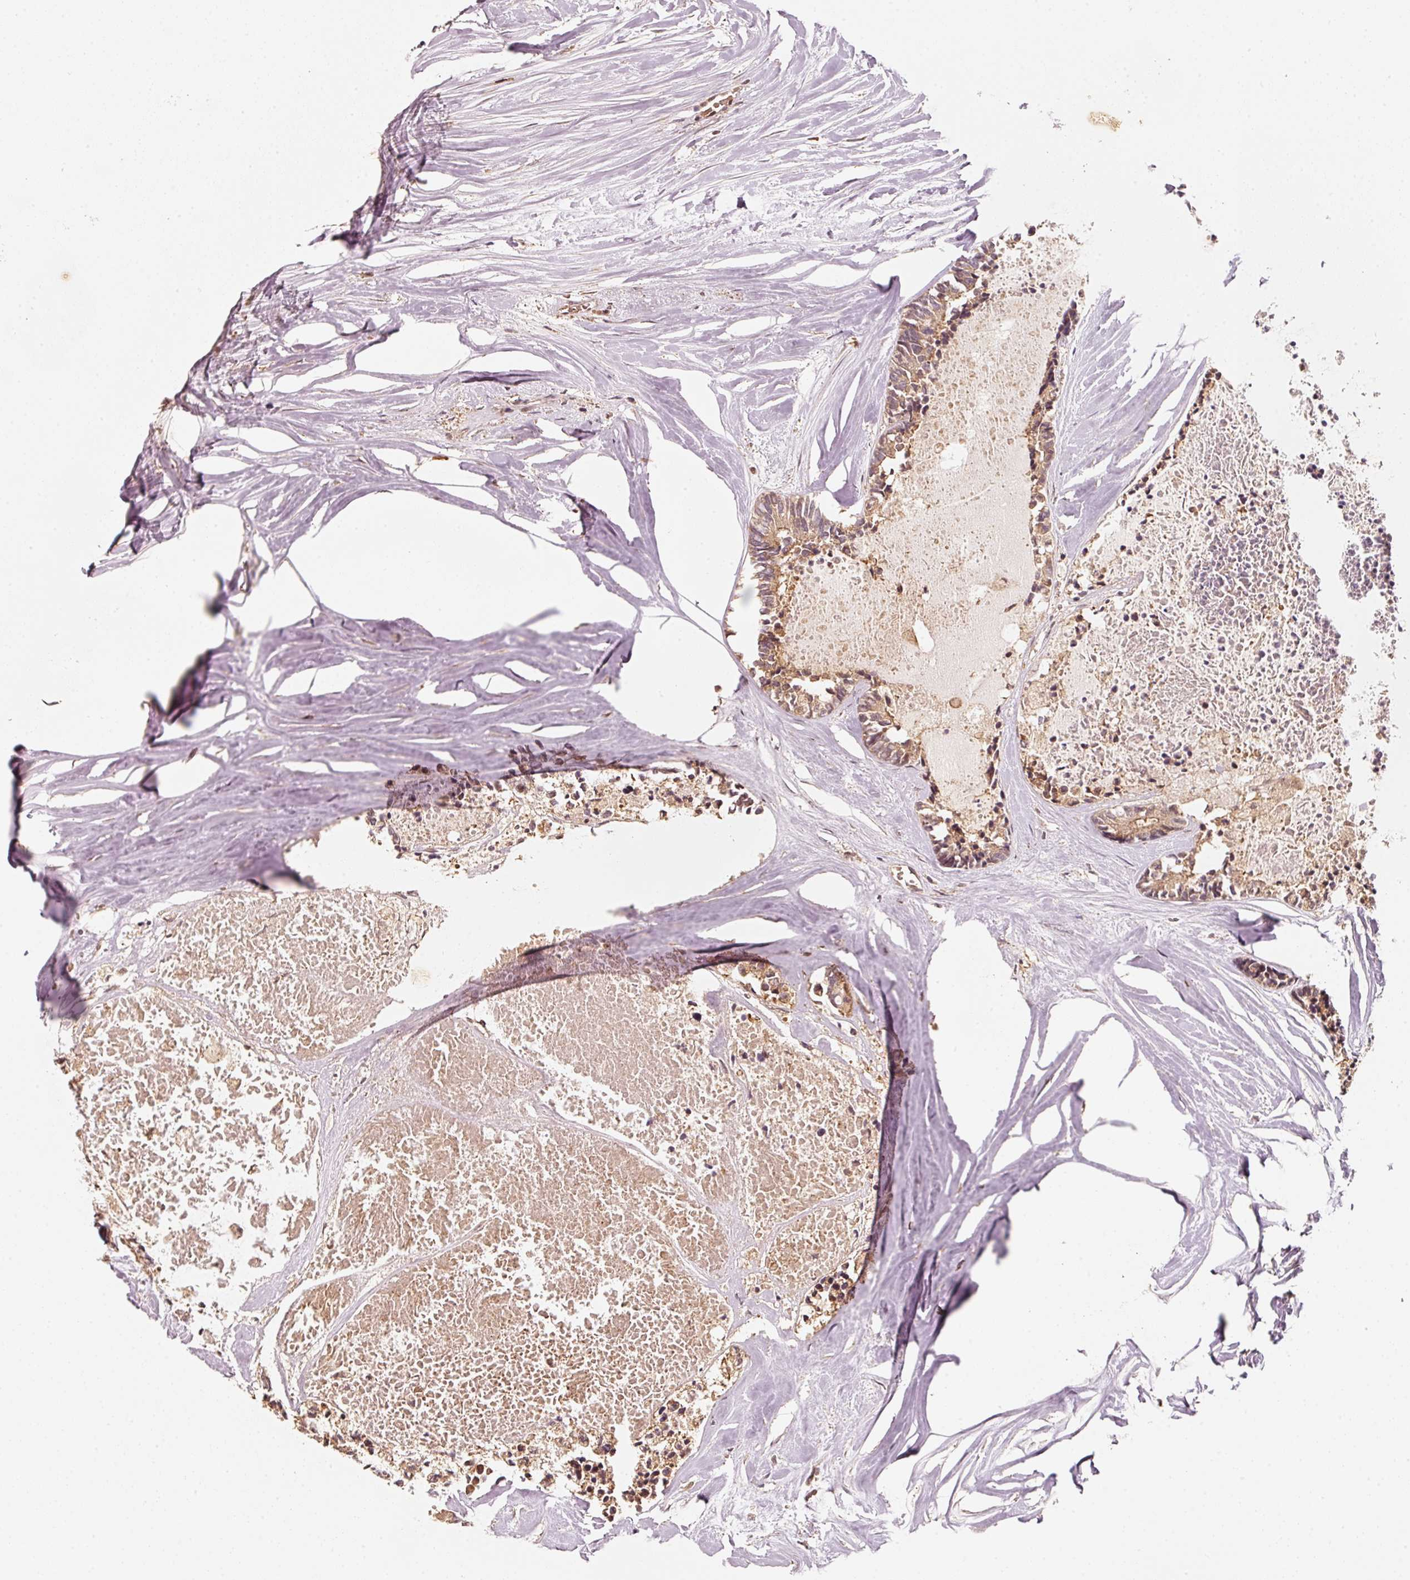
{"staining": {"intensity": "moderate", "quantity": ">75%", "location": "cytoplasmic/membranous"}, "tissue": "colorectal cancer", "cell_type": "Tumor cells", "image_type": "cancer", "snomed": [{"axis": "morphology", "description": "Adenocarcinoma, NOS"}, {"axis": "topography", "description": "Colon"}, {"axis": "topography", "description": "Rectum"}], "caption": "Immunohistochemistry staining of colorectal adenocarcinoma, which exhibits medium levels of moderate cytoplasmic/membranous positivity in about >75% of tumor cells indicating moderate cytoplasmic/membranous protein positivity. The staining was performed using DAB (brown) for protein detection and nuclei were counterstained in hematoxylin (blue).", "gene": "RRAS2", "patient": {"sex": "male", "age": 57}}